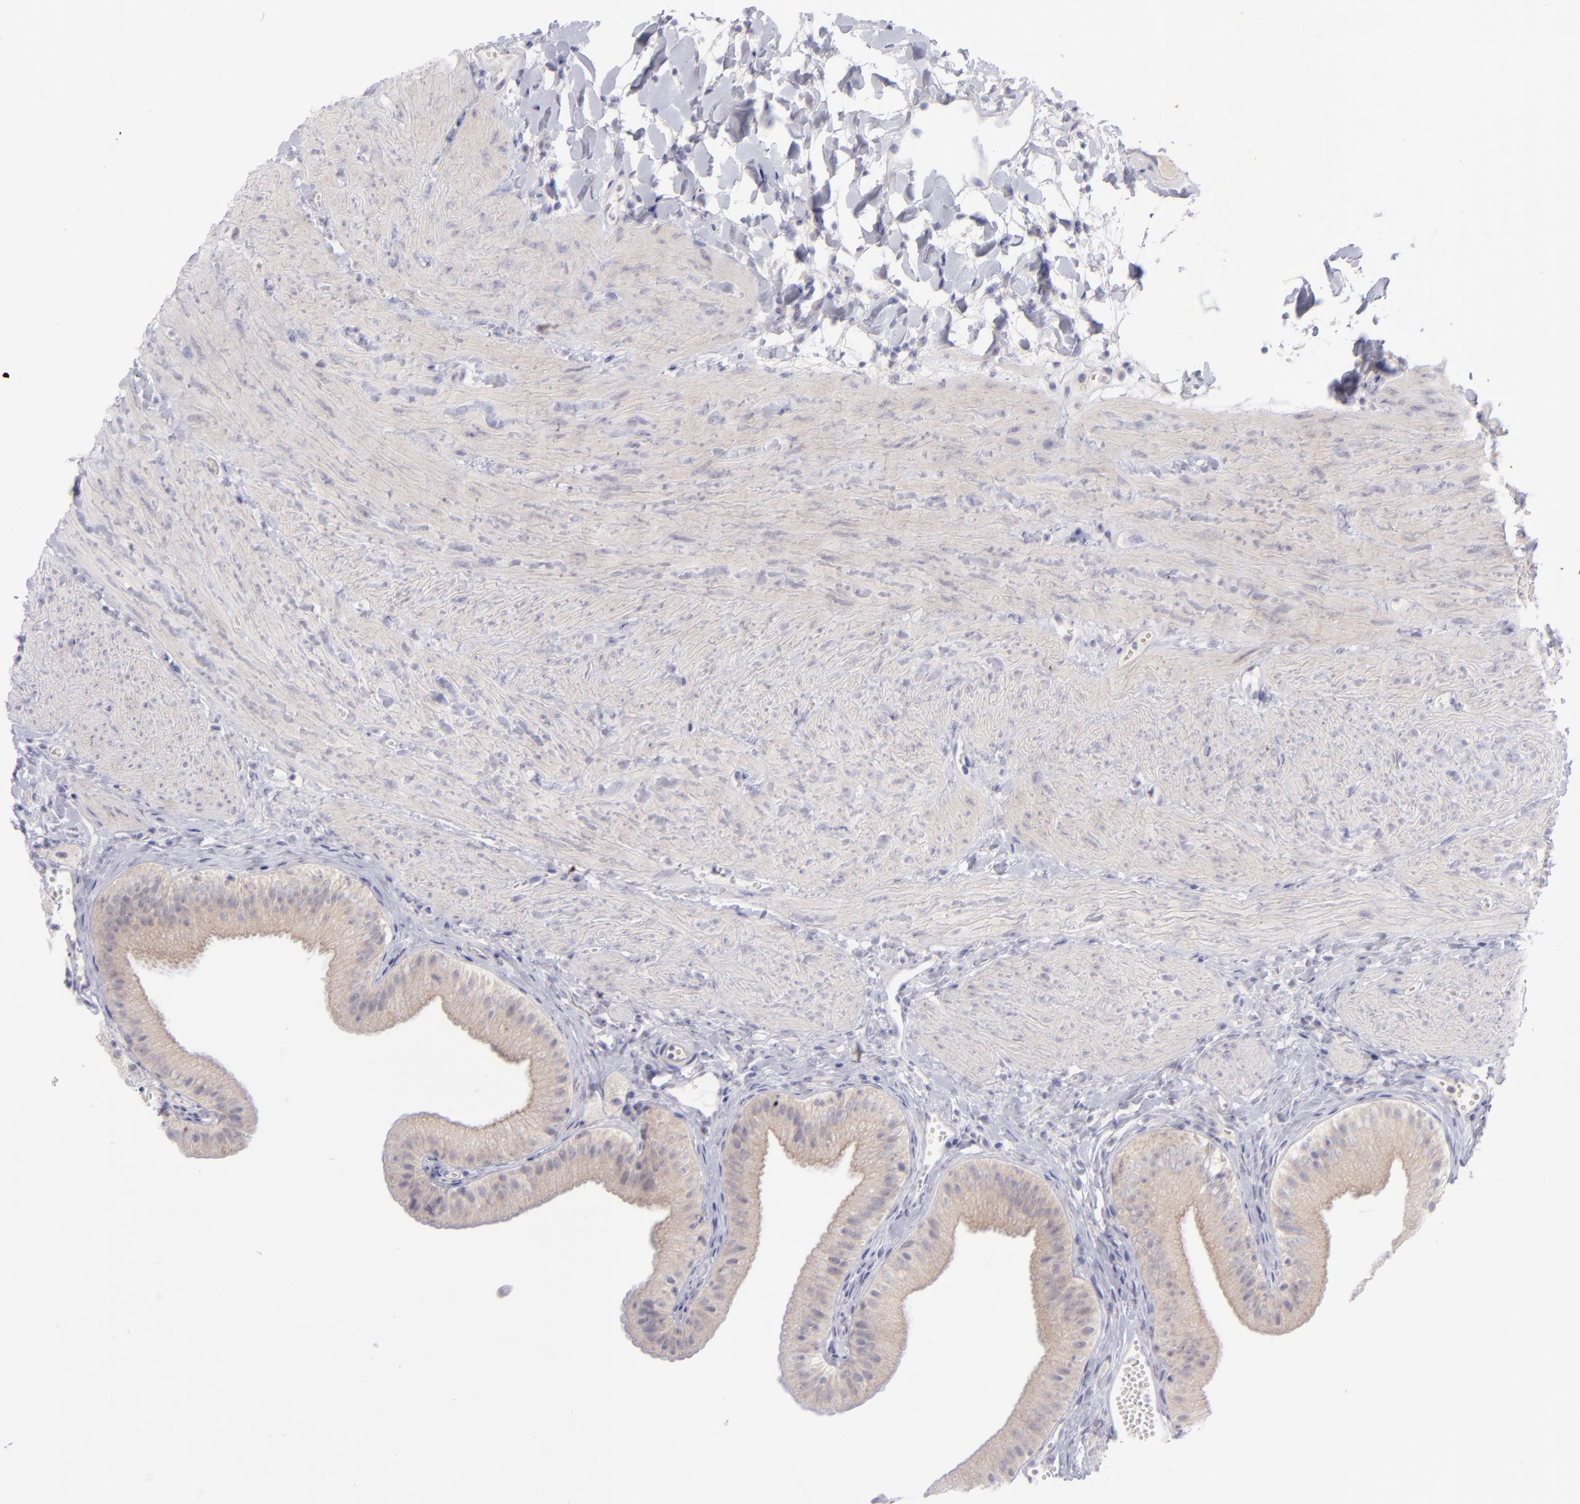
{"staining": {"intensity": "weak", "quantity": ">75%", "location": "cytoplasmic/membranous"}, "tissue": "gallbladder", "cell_type": "Glandular cells", "image_type": "normal", "snomed": [{"axis": "morphology", "description": "Normal tissue, NOS"}, {"axis": "topography", "description": "Gallbladder"}], "caption": "Weak cytoplasmic/membranous expression is seen in about >75% of glandular cells in benign gallbladder.", "gene": "EVPL", "patient": {"sex": "female", "age": 24}}